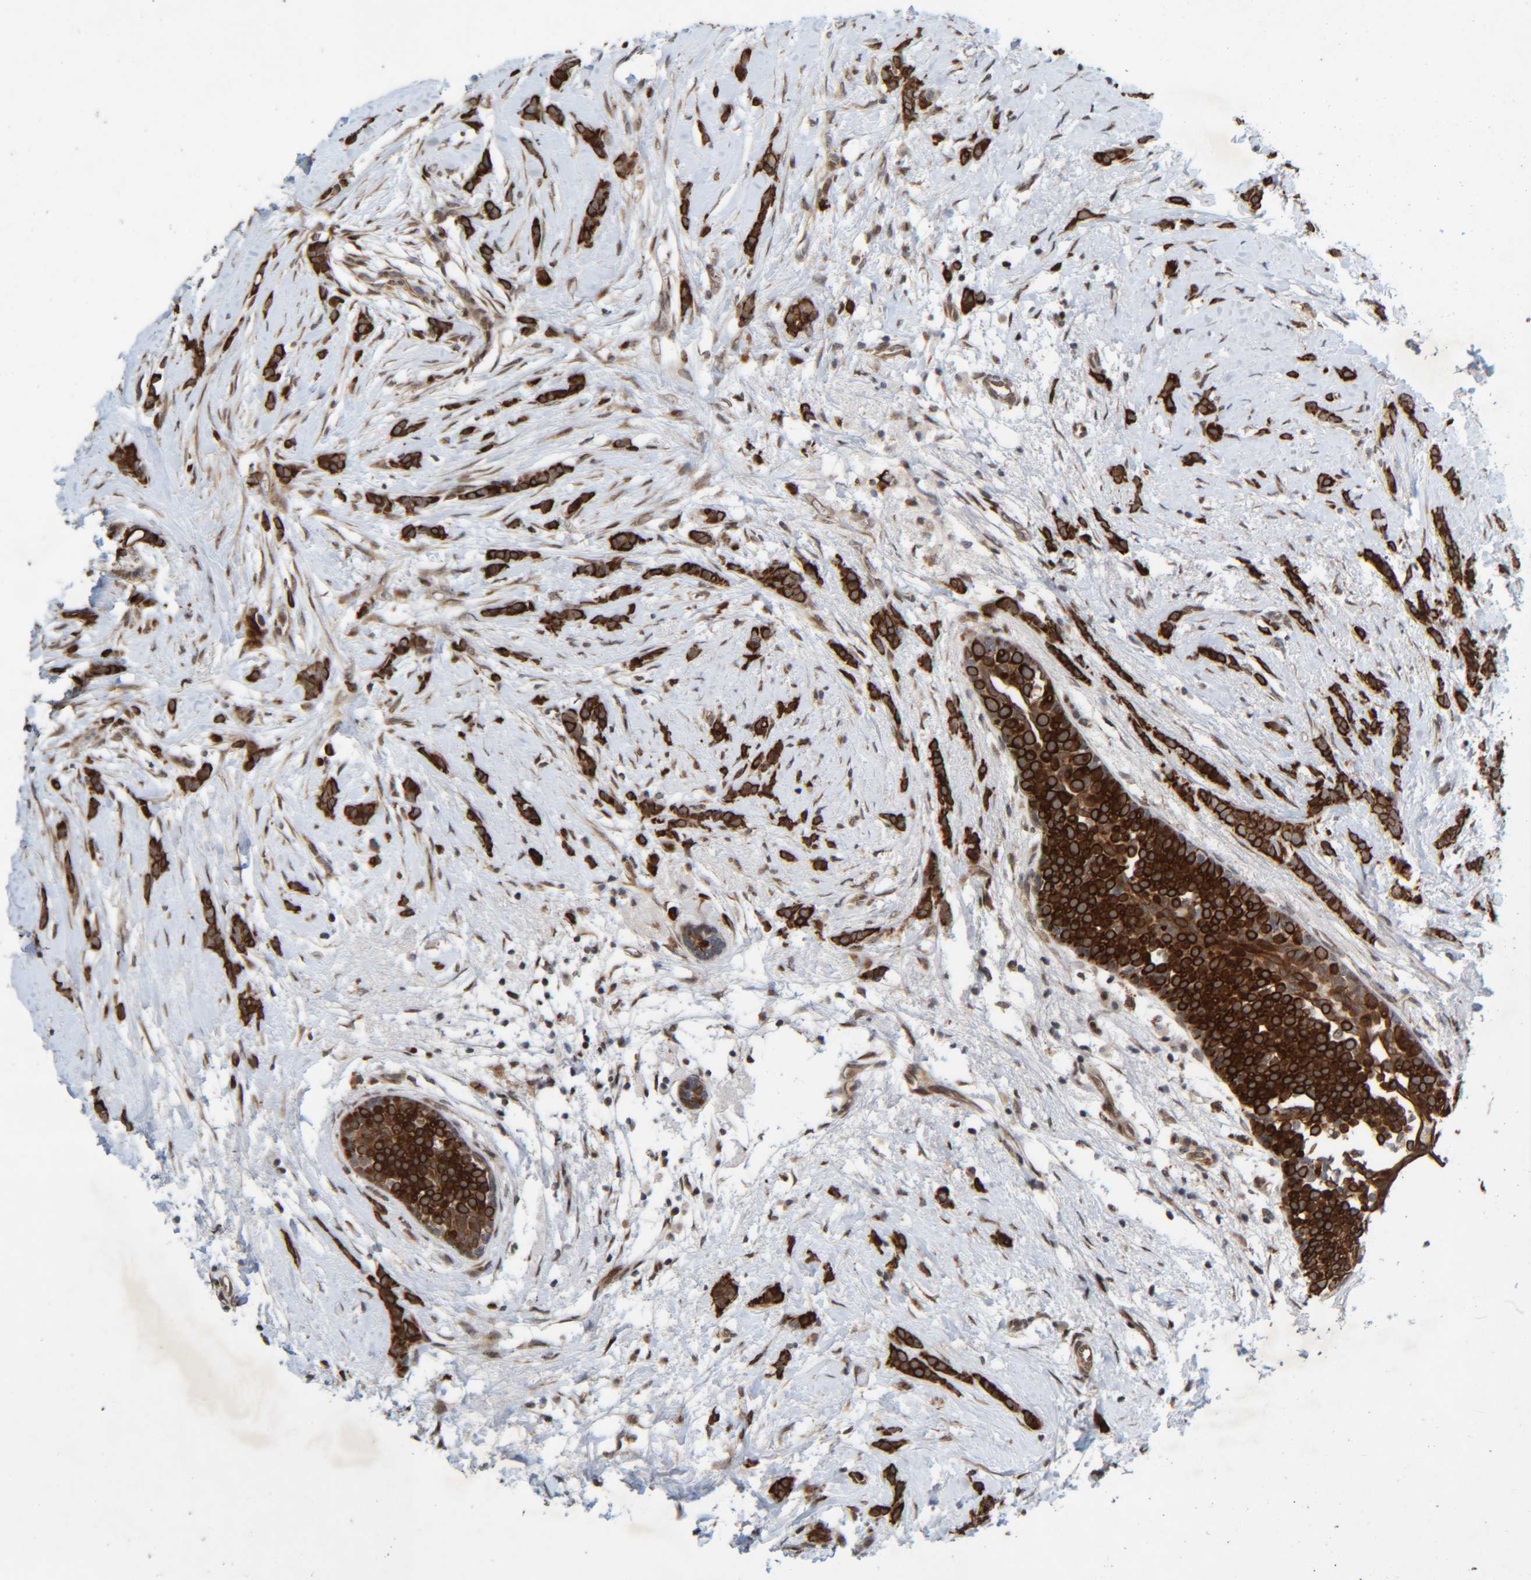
{"staining": {"intensity": "strong", "quantity": ">75%", "location": "cytoplasmic/membranous"}, "tissue": "breast cancer", "cell_type": "Tumor cells", "image_type": "cancer", "snomed": [{"axis": "morphology", "description": "Lobular carcinoma, in situ"}, {"axis": "morphology", "description": "Lobular carcinoma"}, {"axis": "topography", "description": "Breast"}], "caption": "There is high levels of strong cytoplasmic/membranous positivity in tumor cells of breast lobular carcinoma in situ, as demonstrated by immunohistochemical staining (brown color).", "gene": "CCDC57", "patient": {"sex": "female", "age": 41}}